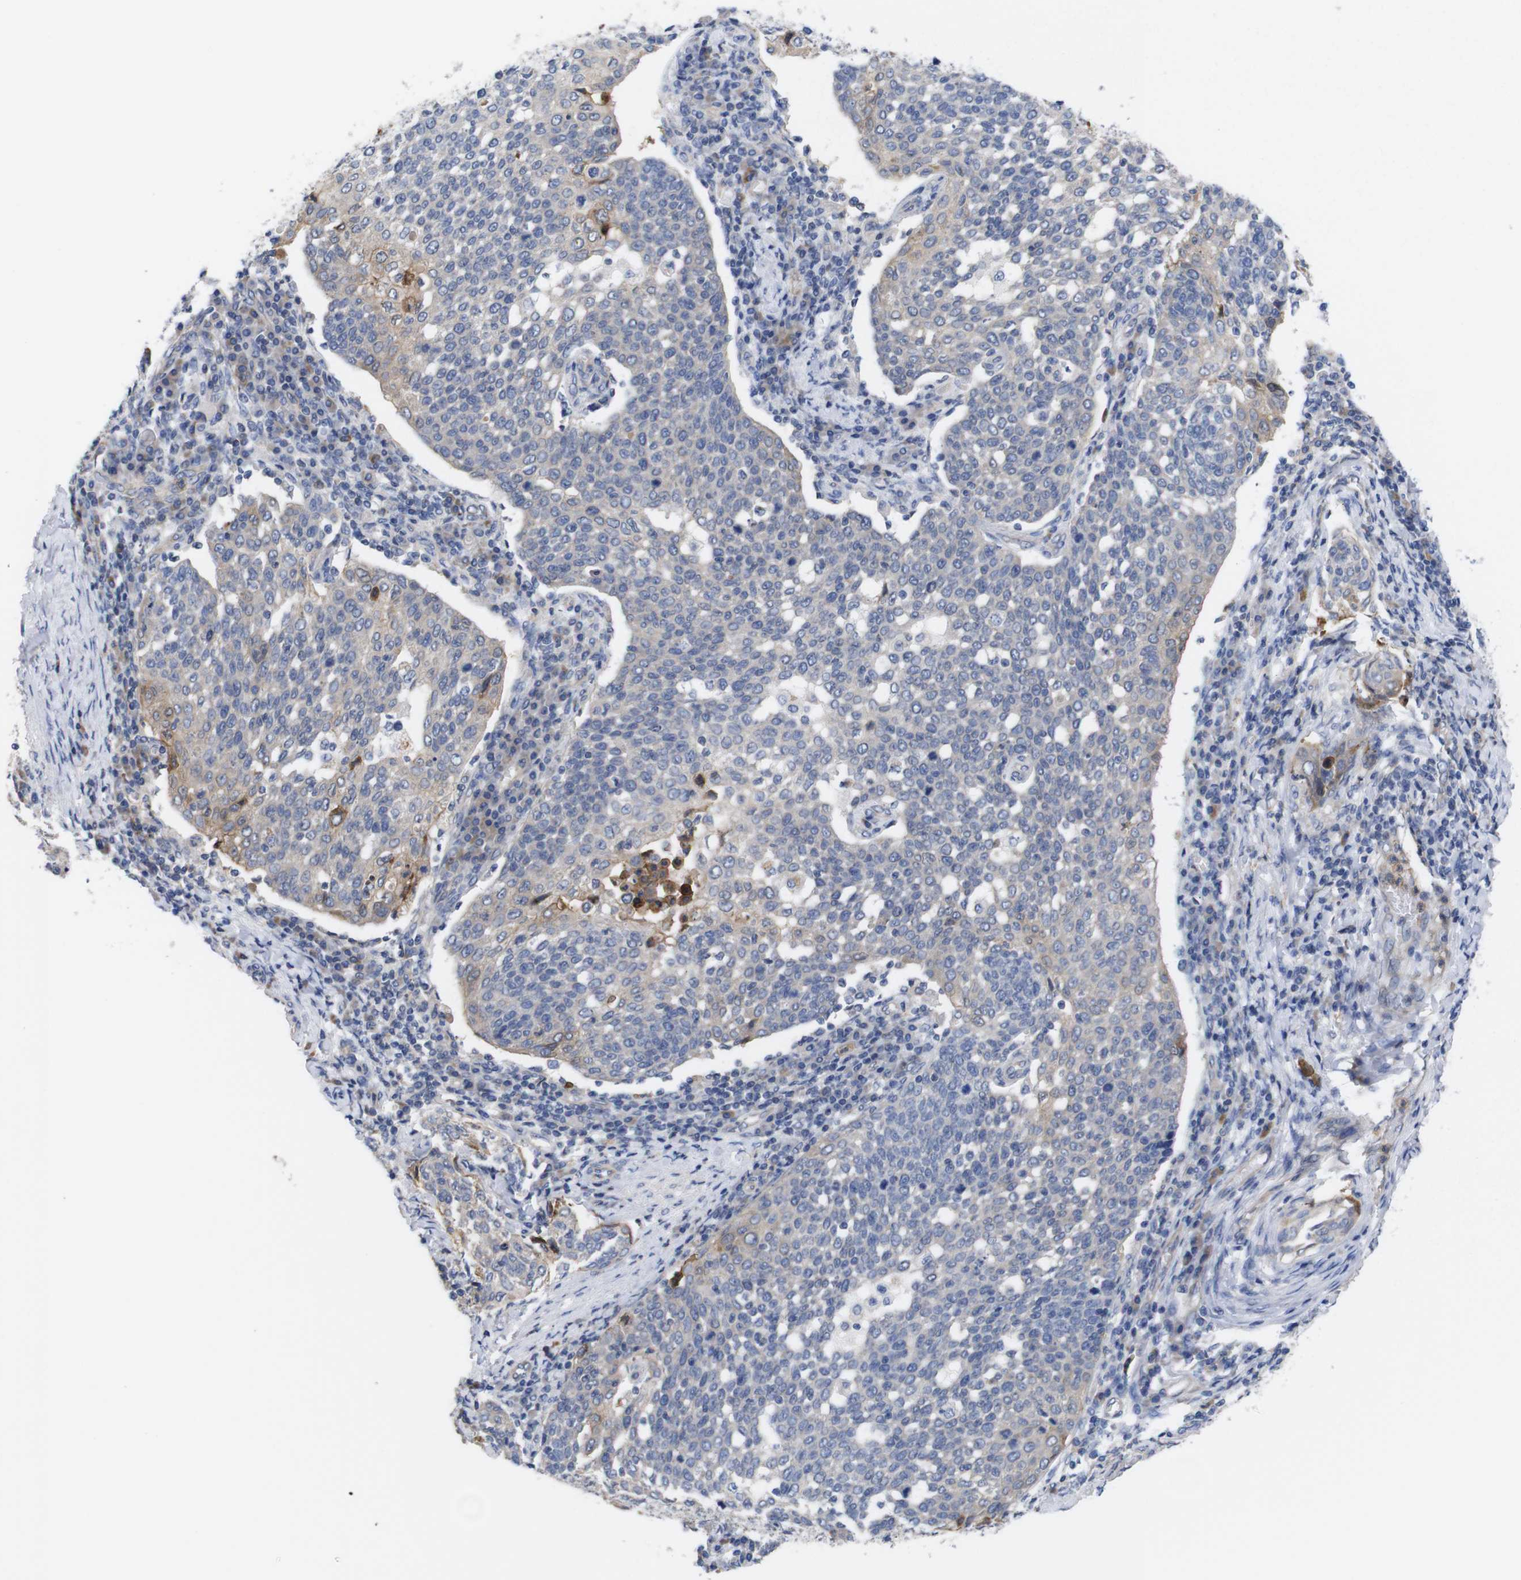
{"staining": {"intensity": "weak", "quantity": "<25%", "location": "cytoplasmic/membranous"}, "tissue": "cervical cancer", "cell_type": "Tumor cells", "image_type": "cancer", "snomed": [{"axis": "morphology", "description": "Squamous cell carcinoma, NOS"}, {"axis": "topography", "description": "Cervix"}], "caption": "A photomicrograph of cervical cancer (squamous cell carcinoma) stained for a protein exhibits no brown staining in tumor cells. (DAB (3,3'-diaminobenzidine) IHC visualized using brightfield microscopy, high magnification).", "gene": "USH1C", "patient": {"sex": "female", "age": 34}}